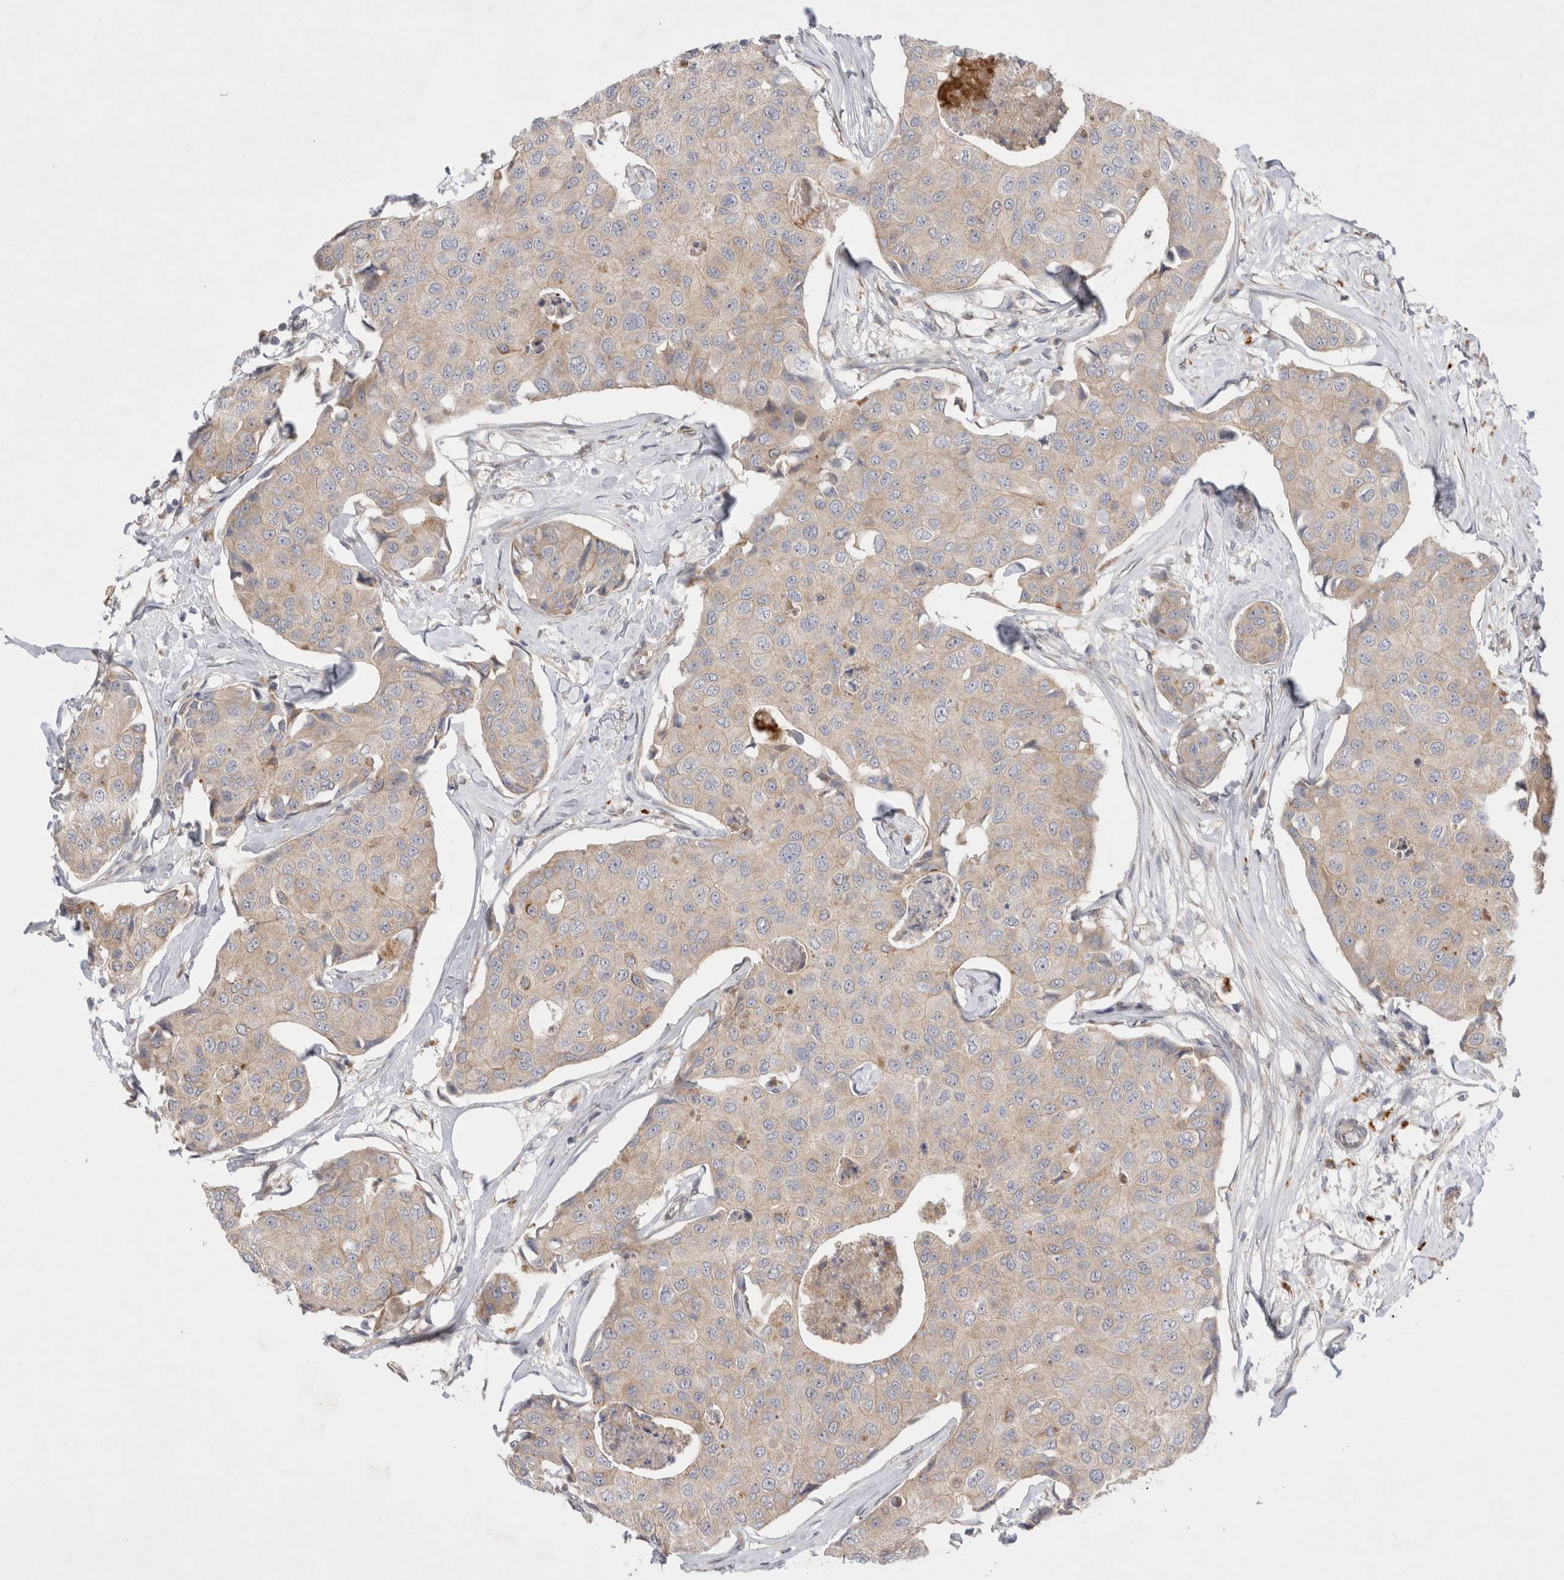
{"staining": {"intensity": "weak", "quantity": "25%-75%", "location": "cytoplasmic/membranous"}, "tissue": "breast cancer", "cell_type": "Tumor cells", "image_type": "cancer", "snomed": [{"axis": "morphology", "description": "Duct carcinoma"}, {"axis": "topography", "description": "Breast"}], "caption": "High-power microscopy captured an immunohistochemistry (IHC) micrograph of breast cancer (intraductal carcinoma), revealing weak cytoplasmic/membranous expression in approximately 25%-75% of tumor cells. The staining is performed using DAB brown chromogen to label protein expression. The nuclei are counter-stained blue using hematoxylin.", "gene": "NPC1", "patient": {"sex": "female", "age": 80}}